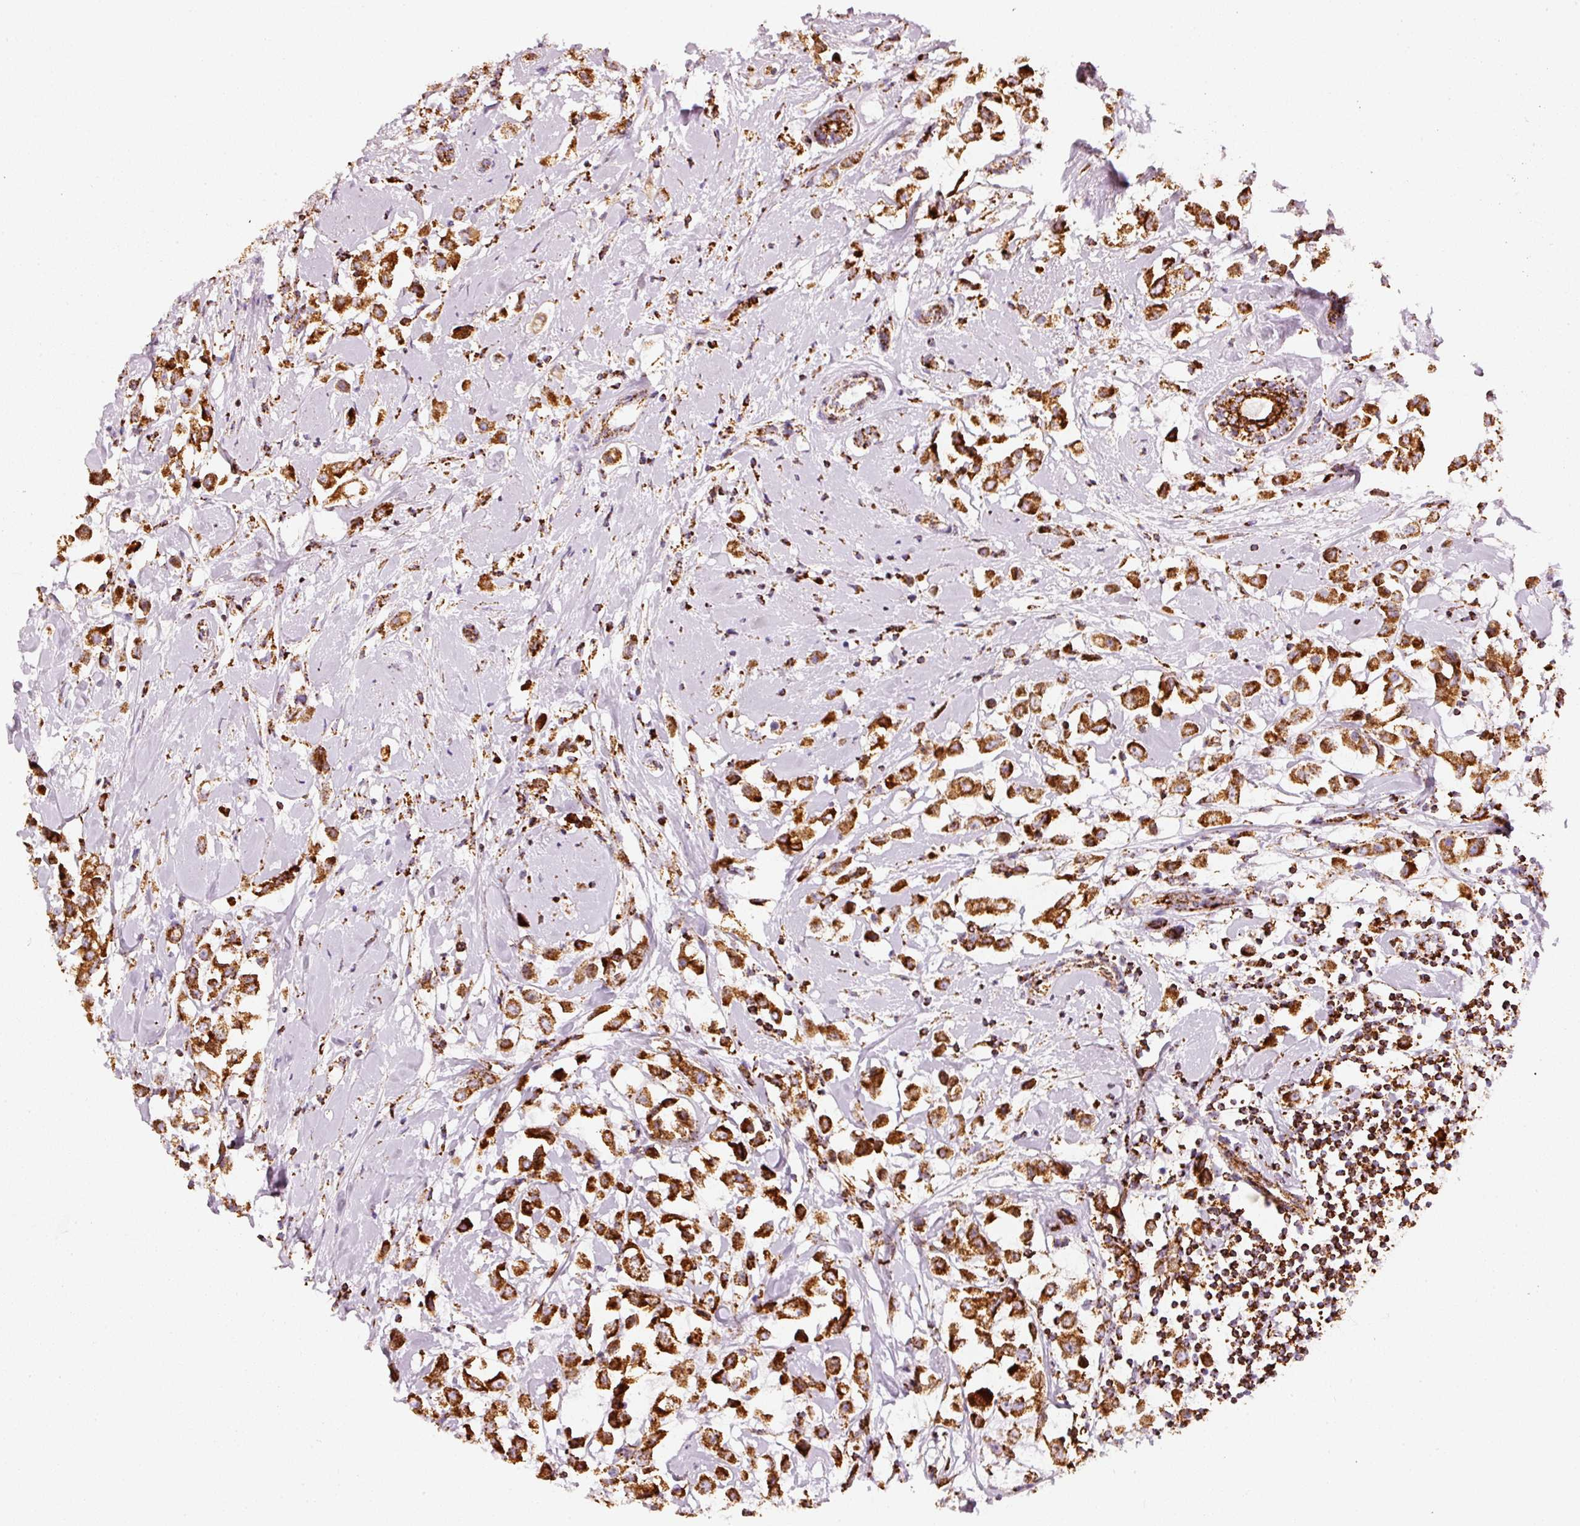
{"staining": {"intensity": "strong", "quantity": ">75%", "location": "cytoplasmic/membranous"}, "tissue": "breast cancer", "cell_type": "Tumor cells", "image_type": "cancer", "snomed": [{"axis": "morphology", "description": "Duct carcinoma"}, {"axis": "topography", "description": "Breast"}], "caption": "A micrograph of human breast cancer stained for a protein shows strong cytoplasmic/membranous brown staining in tumor cells.", "gene": "MT-CO2", "patient": {"sex": "female", "age": 61}}